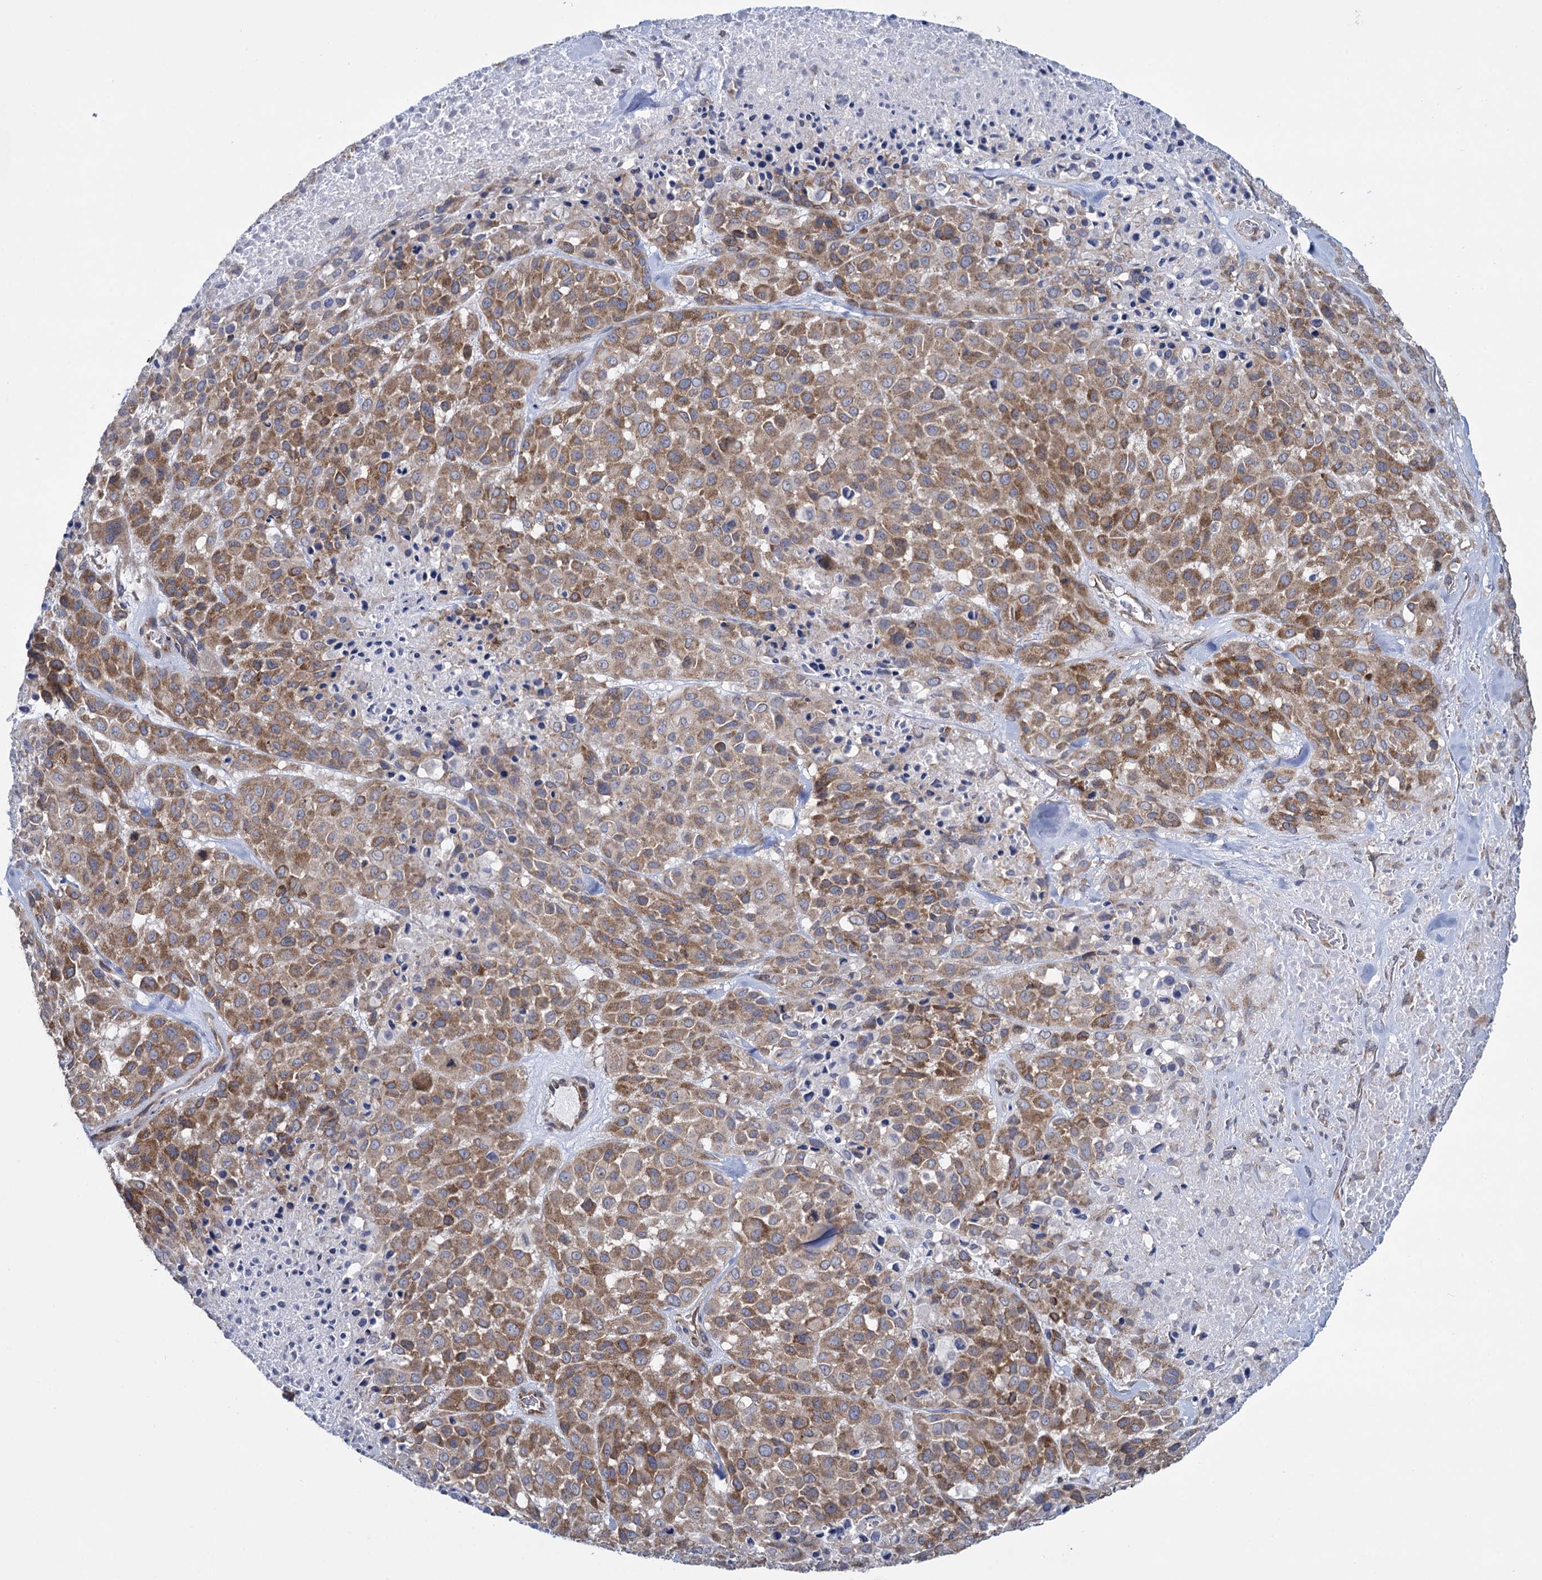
{"staining": {"intensity": "moderate", "quantity": ">75%", "location": "cytoplasmic/membranous"}, "tissue": "melanoma", "cell_type": "Tumor cells", "image_type": "cancer", "snomed": [{"axis": "morphology", "description": "Malignant melanoma, Metastatic site"}, {"axis": "topography", "description": "Skin"}], "caption": "Immunohistochemistry micrograph of neoplastic tissue: melanoma stained using immunohistochemistry (IHC) demonstrates medium levels of moderate protein expression localized specifically in the cytoplasmic/membranous of tumor cells, appearing as a cytoplasmic/membranous brown color.", "gene": "GSTM2", "patient": {"sex": "female", "age": 81}}